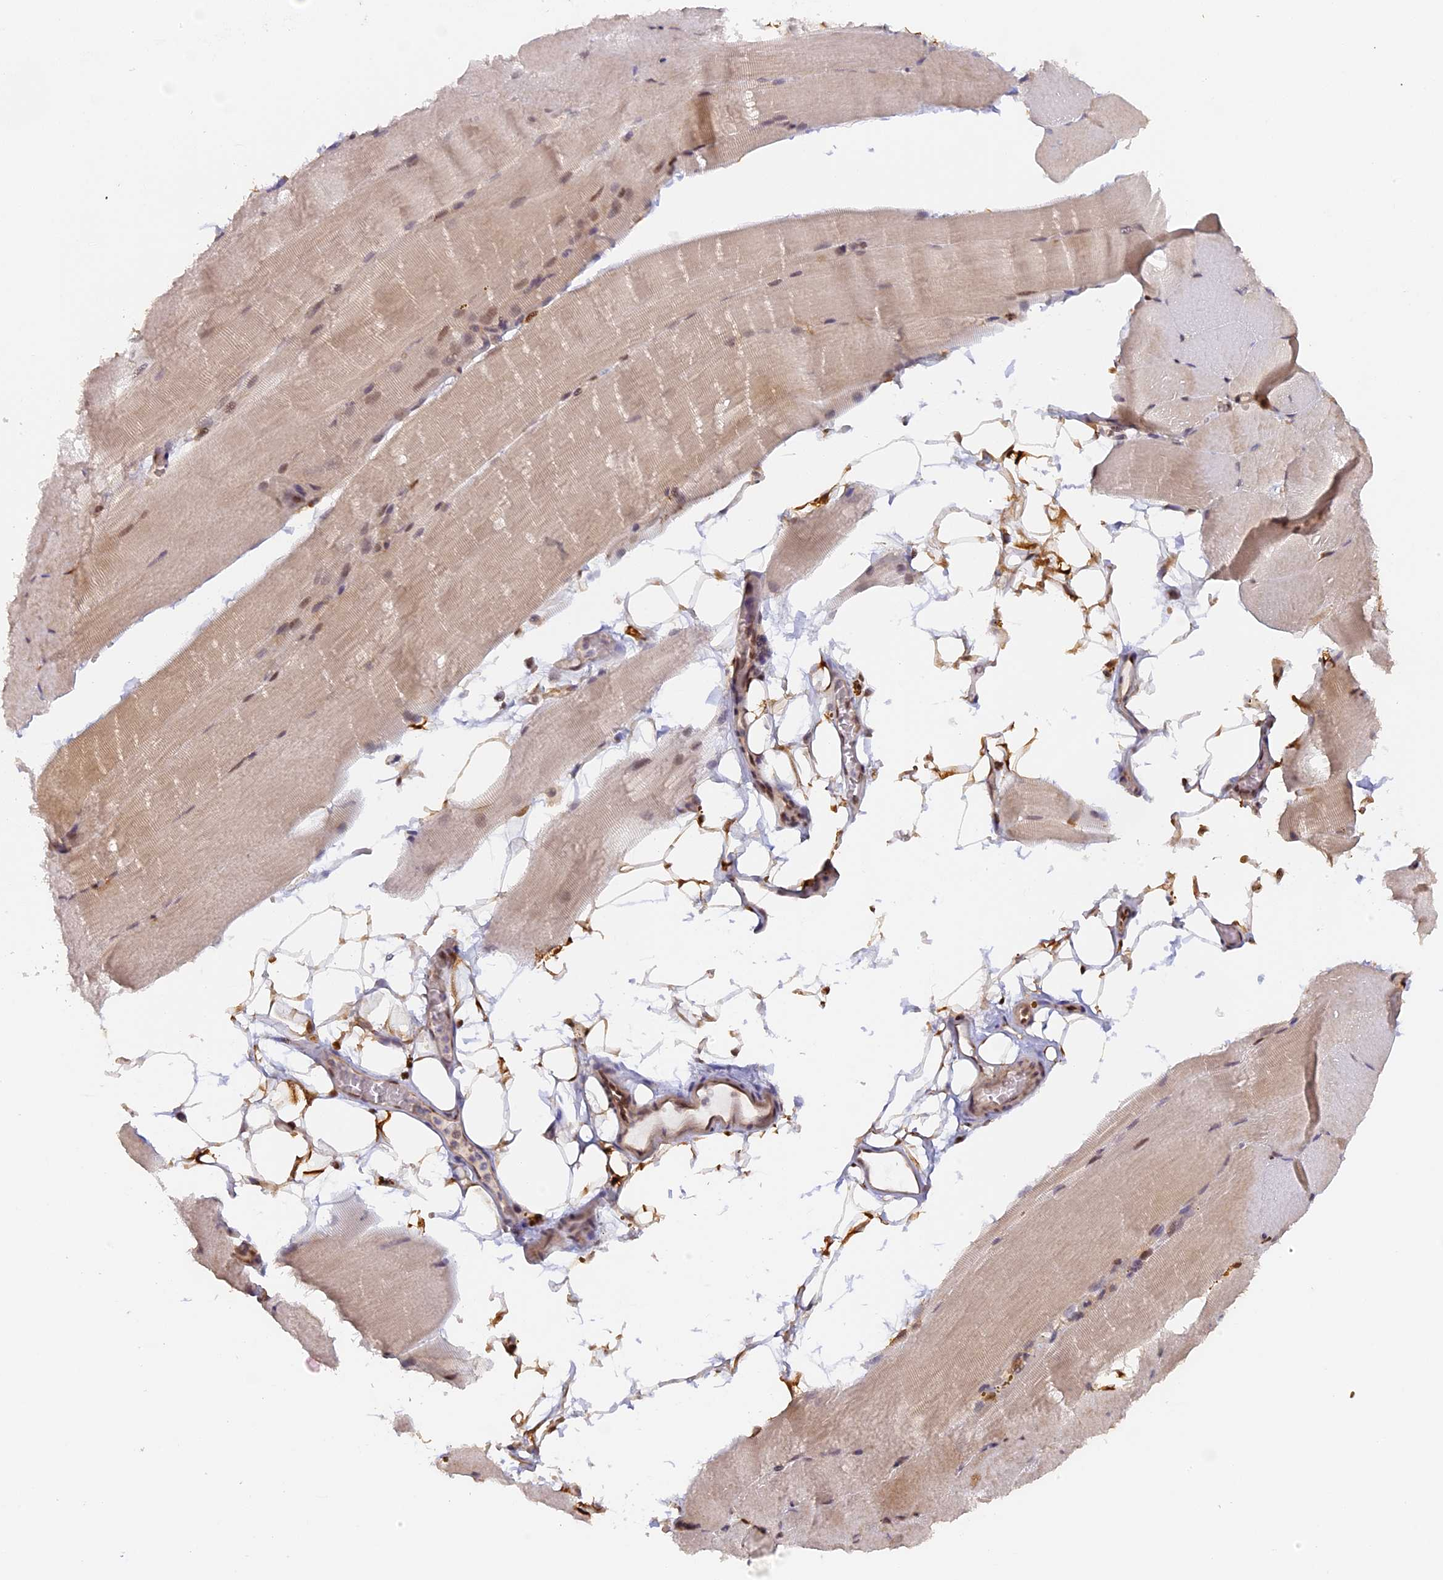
{"staining": {"intensity": "moderate", "quantity": ">75%", "location": "cytoplasmic/membranous,nuclear"}, "tissue": "skeletal muscle", "cell_type": "Myocytes", "image_type": "normal", "snomed": [{"axis": "morphology", "description": "Normal tissue, NOS"}, {"axis": "topography", "description": "Skeletal muscle"}, {"axis": "topography", "description": "Parathyroid gland"}], "caption": "DAB (3,3'-diaminobenzidine) immunohistochemical staining of unremarkable skeletal muscle demonstrates moderate cytoplasmic/membranous,nuclear protein expression in about >75% of myocytes. (Brightfield microscopy of DAB IHC at high magnification).", "gene": "MYBL2", "patient": {"sex": "female", "age": 37}}